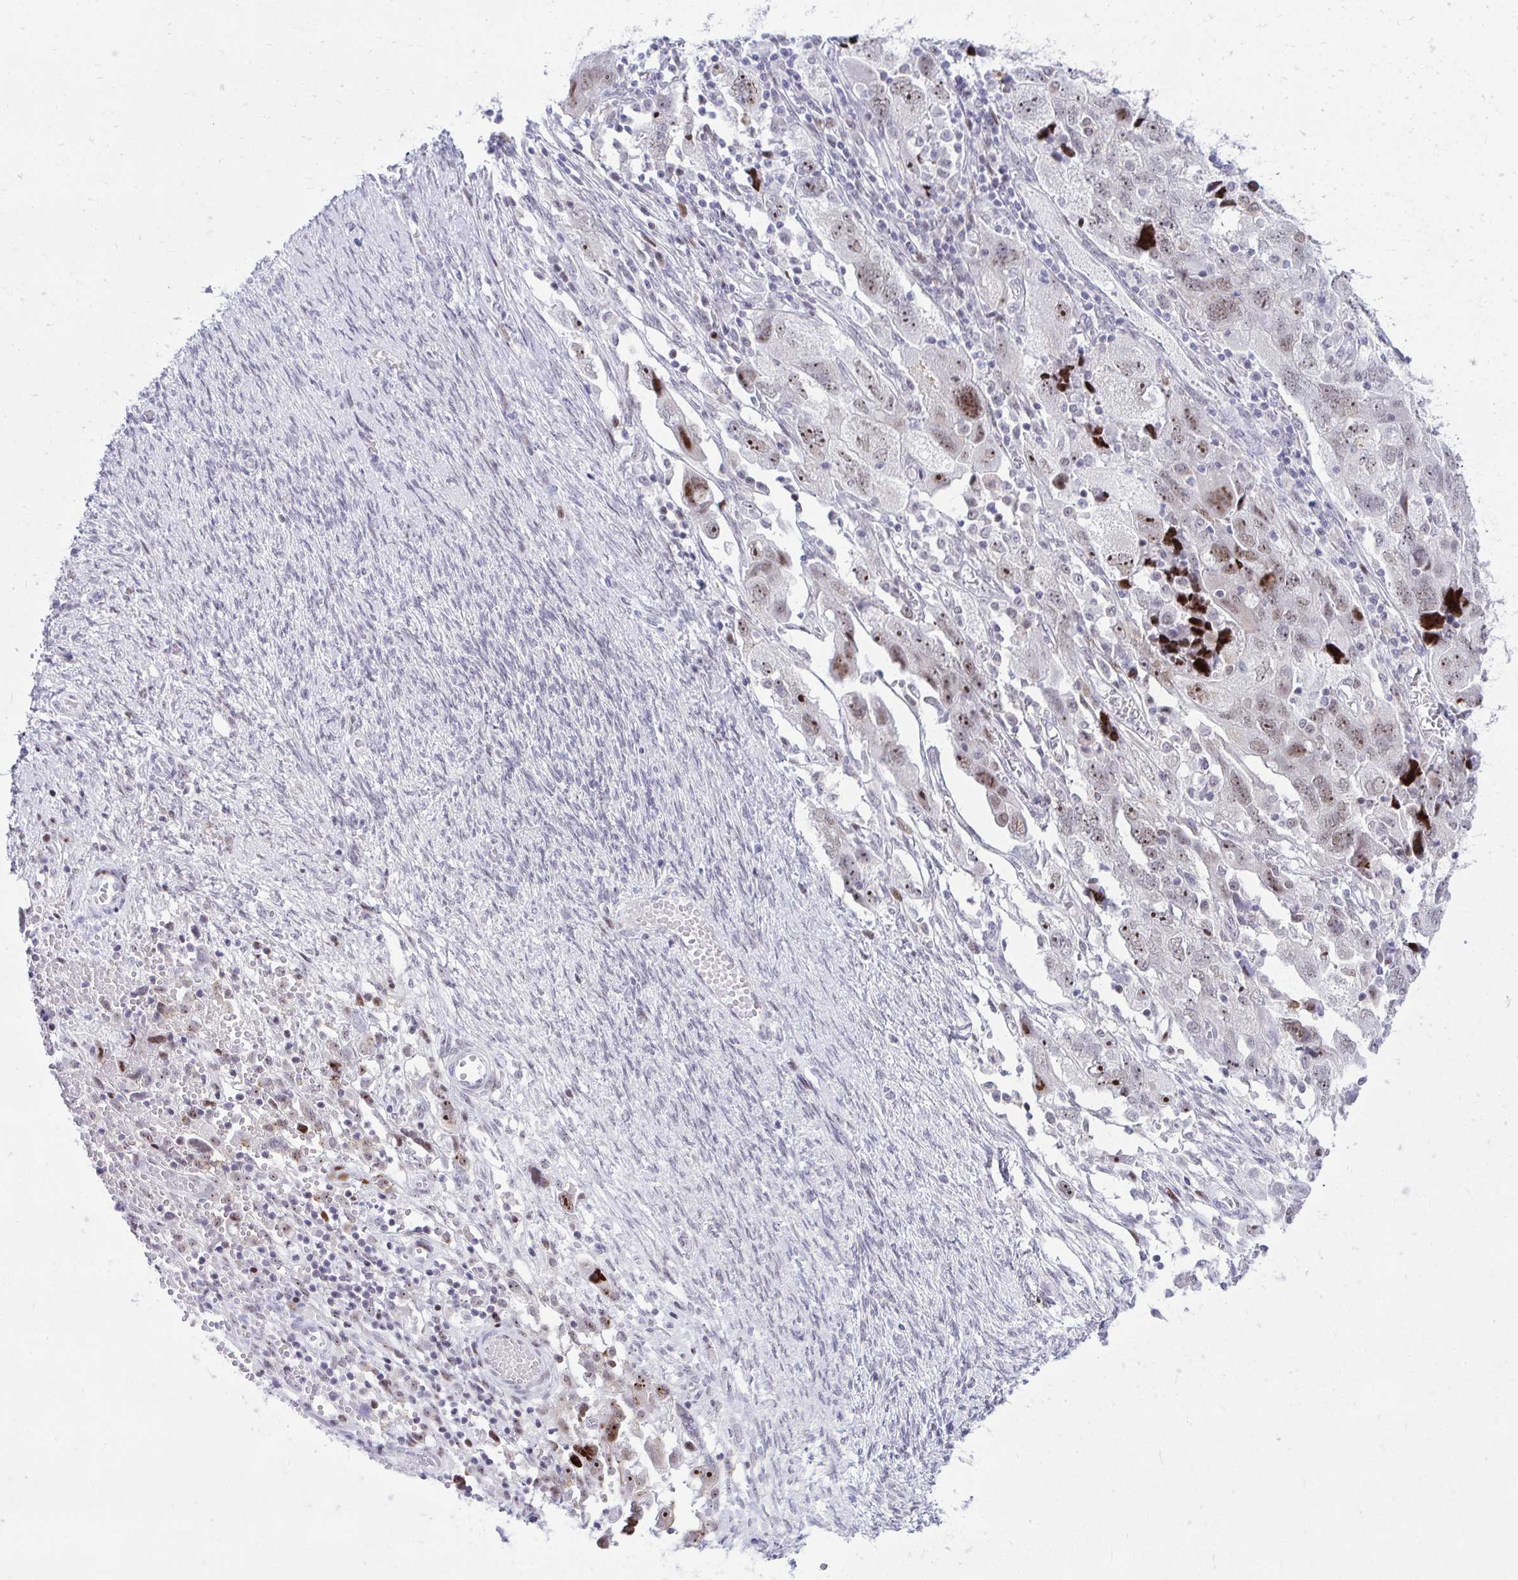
{"staining": {"intensity": "moderate", "quantity": ">75%", "location": "nuclear"}, "tissue": "ovarian cancer", "cell_type": "Tumor cells", "image_type": "cancer", "snomed": [{"axis": "morphology", "description": "Carcinoma, NOS"}, {"axis": "morphology", "description": "Cystadenocarcinoma, serous, NOS"}, {"axis": "topography", "description": "Ovary"}], "caption": "High-power microscopy captured an IHC histopathology image of ovarian cancer (carcinoma), revealing moderate nuclear expression in approximately >75% of tumor cells.", "gene": "GLDN", "patient": {"sex": "female", "age": 69}}